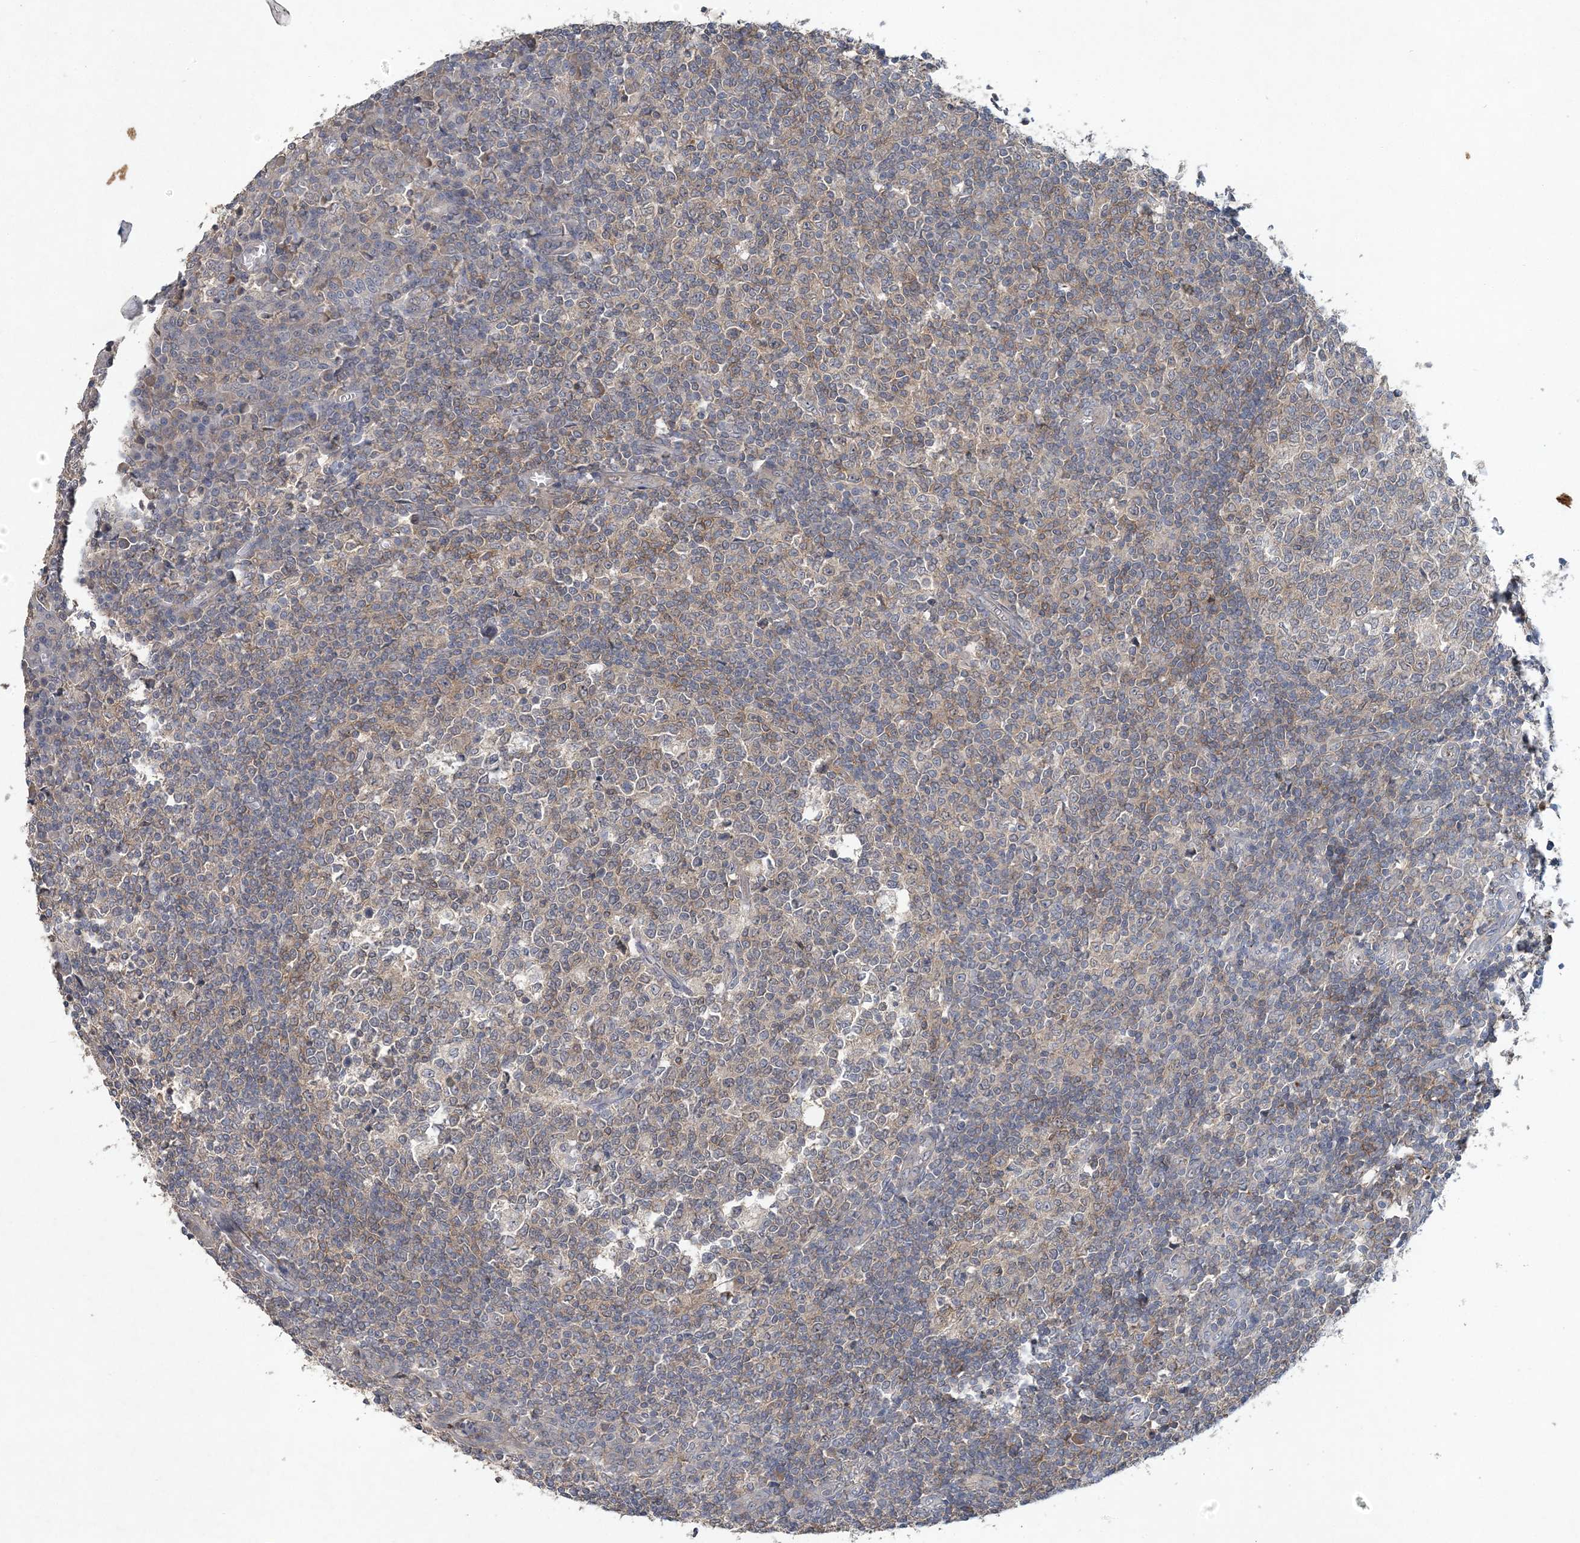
{"staining": {"intensity": "weak", "quantity": "25%-75%", "location": "cytoplasmic/membranous"}, "tissue": "tonsil", "cell_type": "Germinal center cells", "image_type": "normal", "snomed": [{"axis": "morphology", "description": "Normal tissue, NOS"}, {"axis": "topography", "description": "Tonsil"}], "caption": "An immunohistochemistry histopathology image of unremarkable tissue is shown. Protein staining in brown highlights weak cytoplasmic/membranous positivity in tonsil within germinal center cells. (IHC, brightfield microscopy, high magnification).", "gene": "RNF25", "patient": {"sex": "female", "age": 19}}